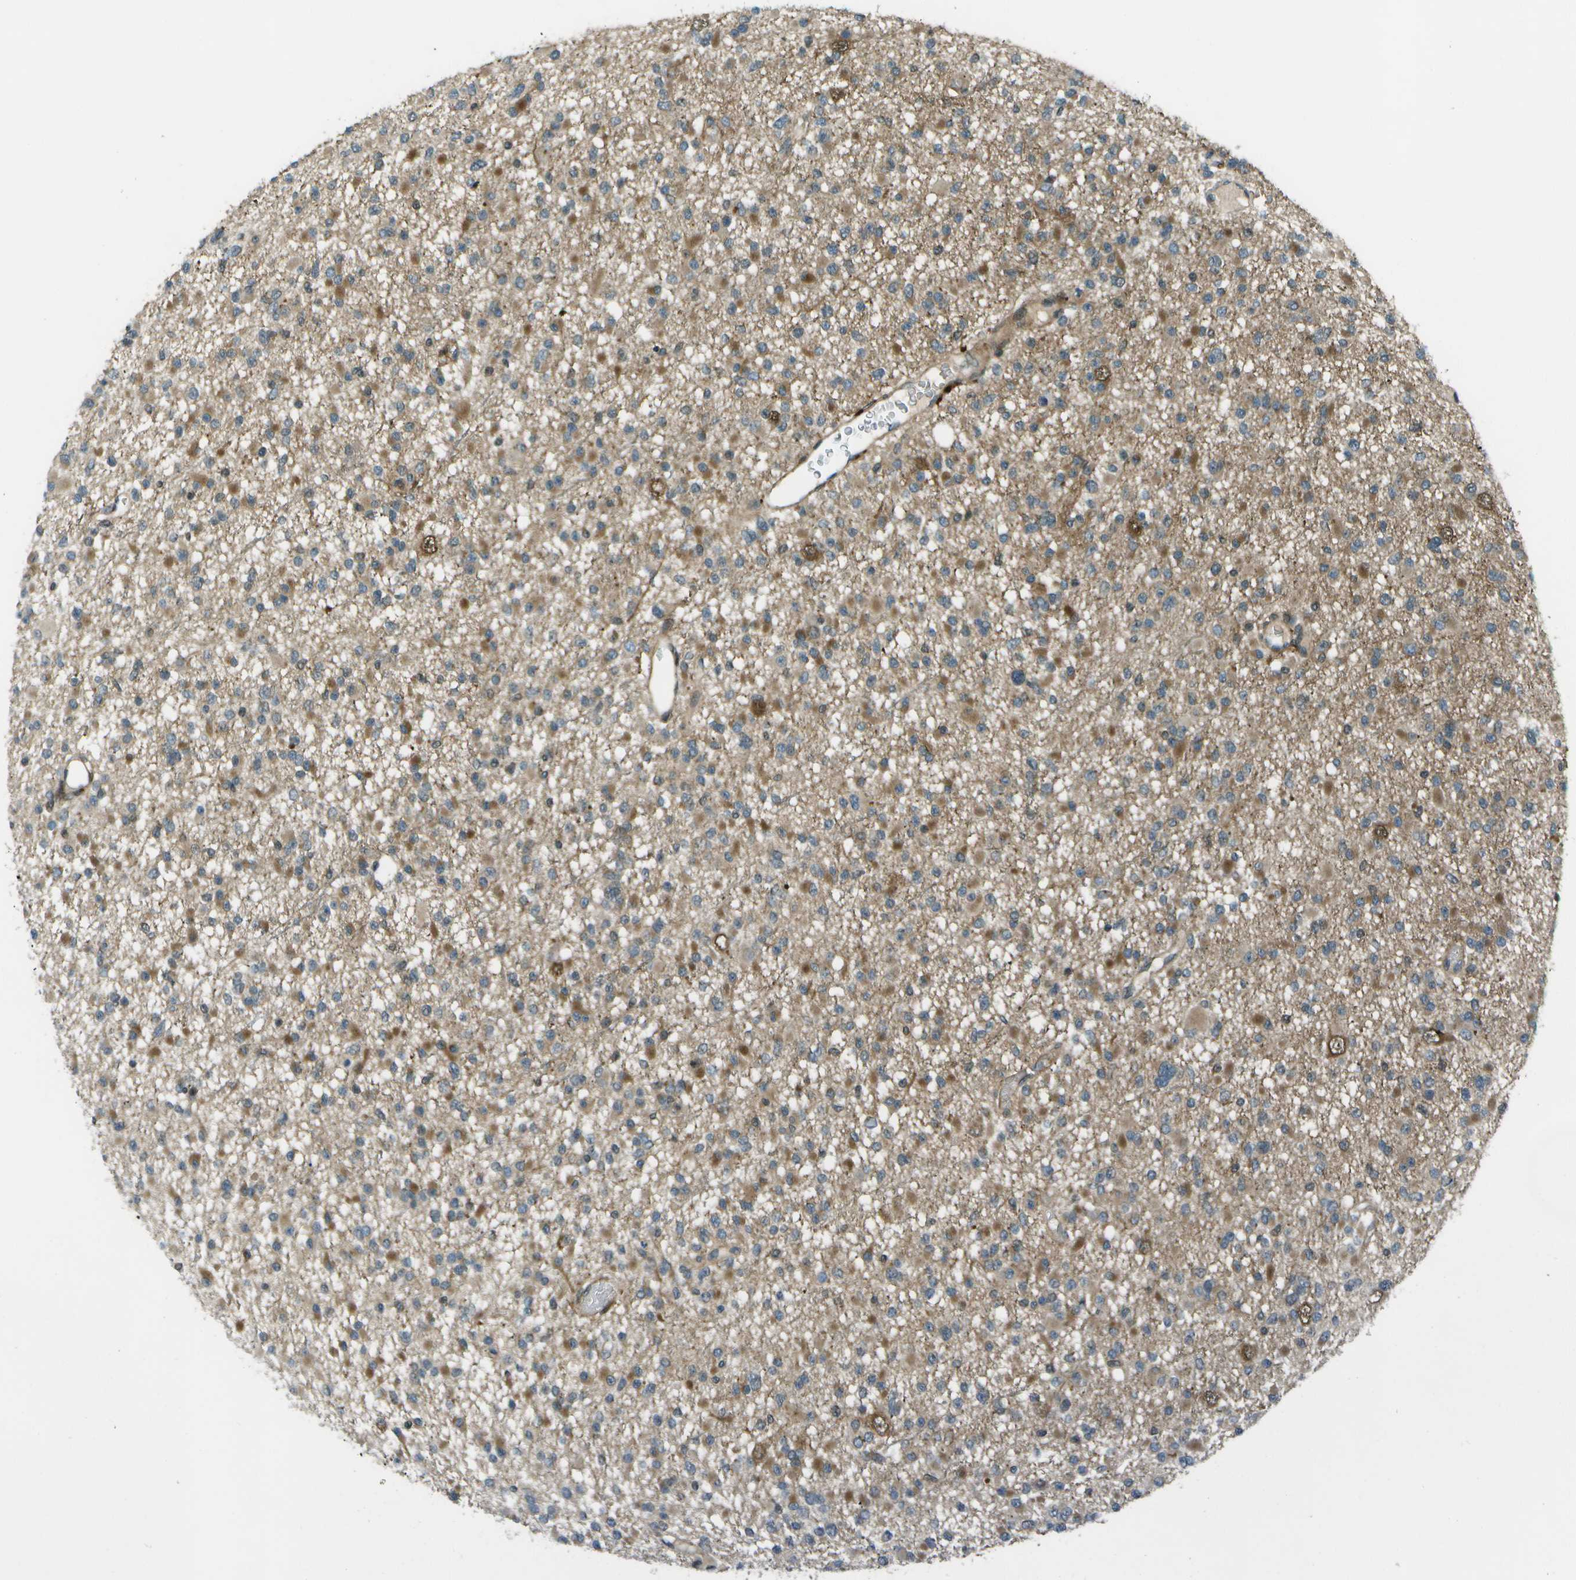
{"staining": {"intensity": "moderate", "quantity": "25%-75%", "location": "cytoplasmic/membranous"}, "tissue": "glioma", "cell_type": "Tumor cells", "image_type": "cancer", "snomed": [{"axis": "morphology", "description": "Glioma, malignant, Low grade"}, {"axis": "topography", "description": "Brain"}], "caption": "Glioma was stained to show a protein in brown. There is medium levels of moderate cytoplasmic/membranous positivity in about 25%-75% of tumor cells. Using DAB (3,3'-diaminobenzidine) (brown) and hematoxylin (blue) stains, captured at high magnification using brightfield microscopy.", "gene": "TMEM19", "patient": {"sex": "female", "age": 22}}